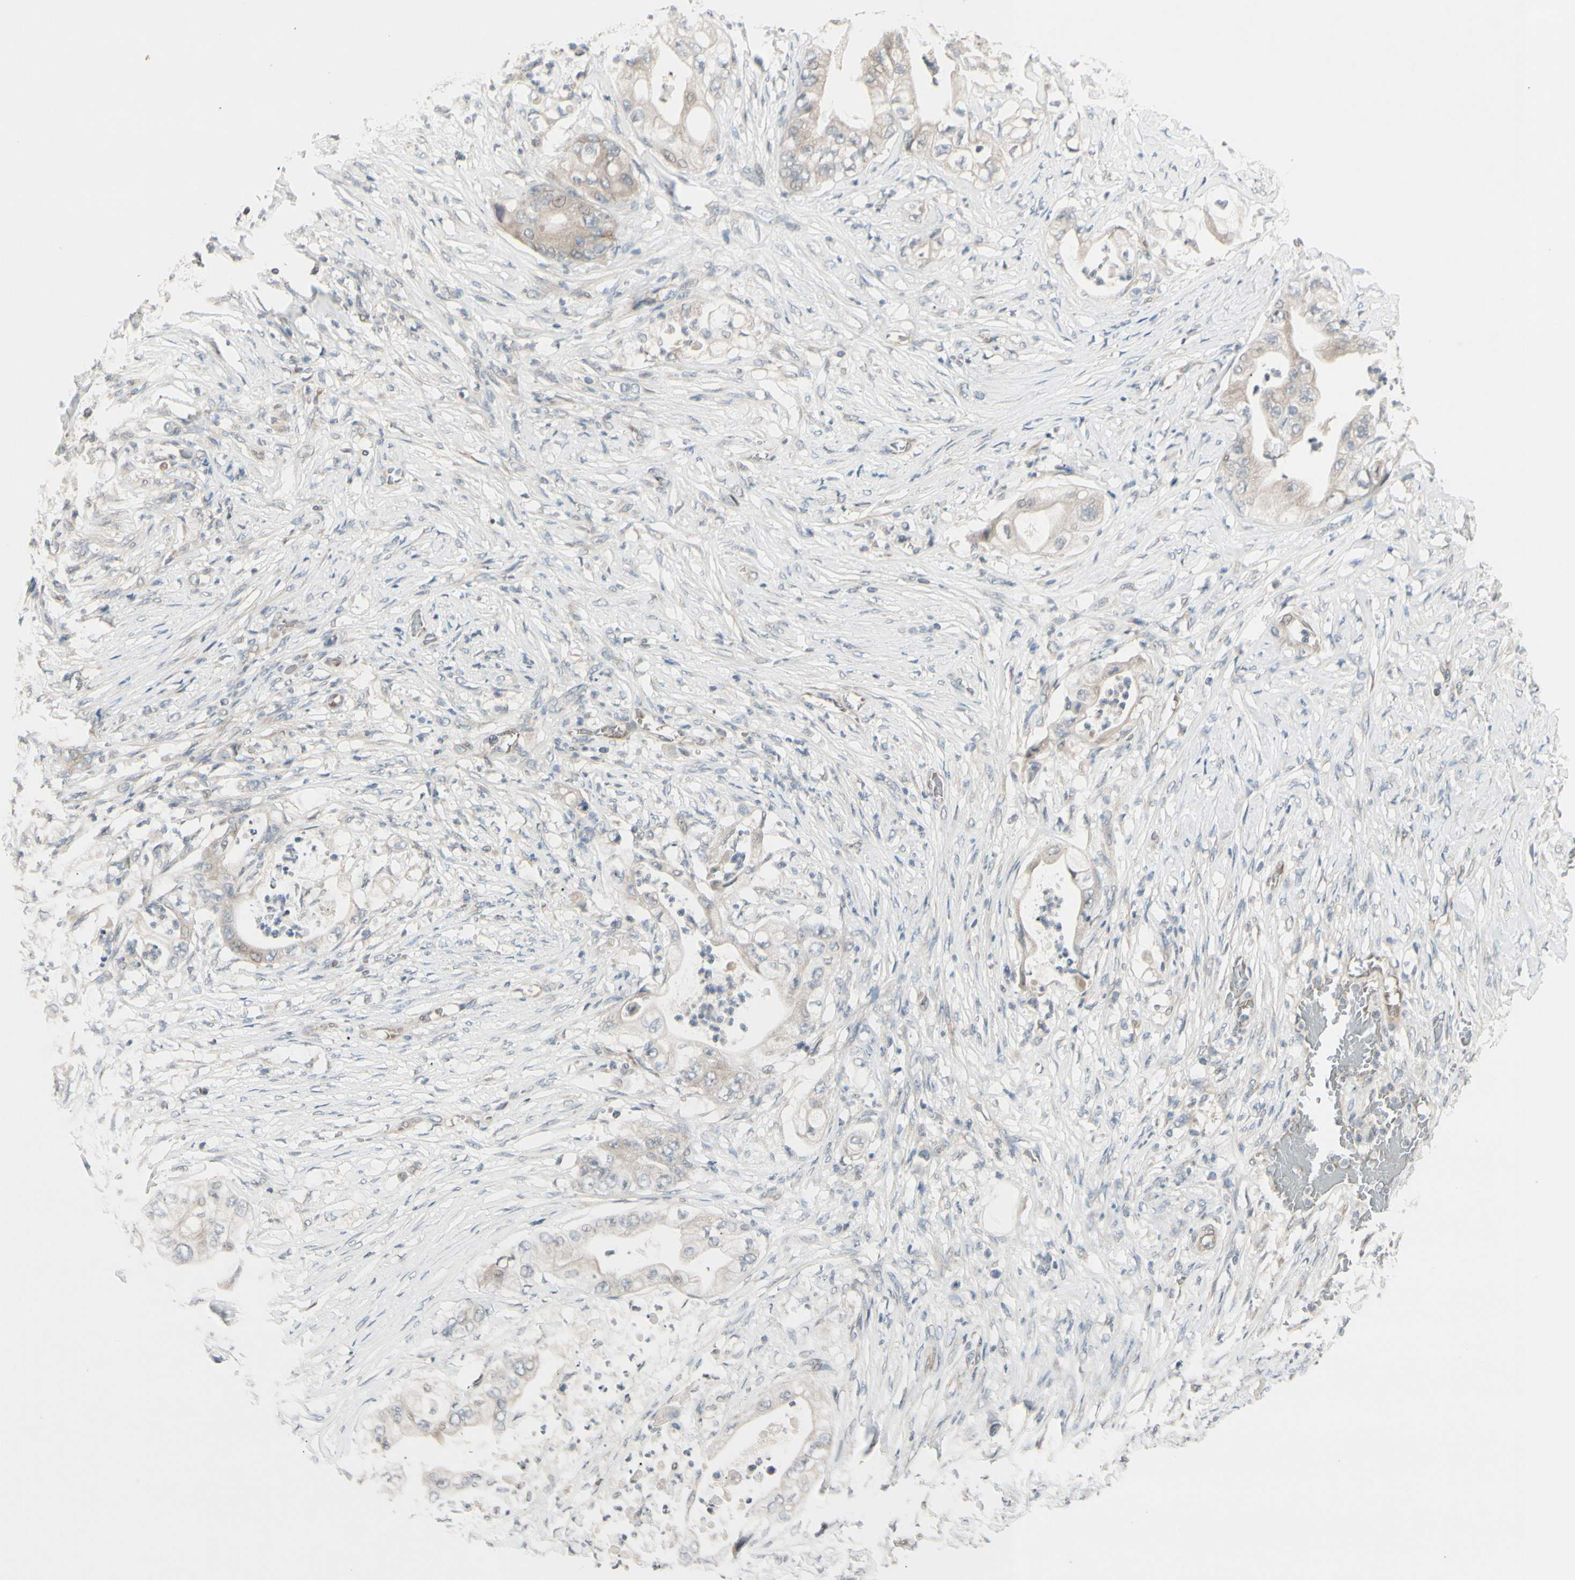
{"staining": {"intensity": "weak", "quantity": ">75%", "location": "cytoplasmic/membranous"}, "tissue": "stomach cancer", "cell_type": "Tumor cells", "image_type": "cancer", "snomed": [{"axis": "morphology", "description": "Adenocarcinoma, NOS"}, {"axis": "topography", "description": "Stomach"}], "caption": "A photomicrograph showing weak cytoplasmic/membranous positivity in approximately >75% of tumor cells in stomach cancer, as visualized by brown immunohistochemical staining.", "gene": "FGF10", "patient": {"sex": "female", "age": 73}}